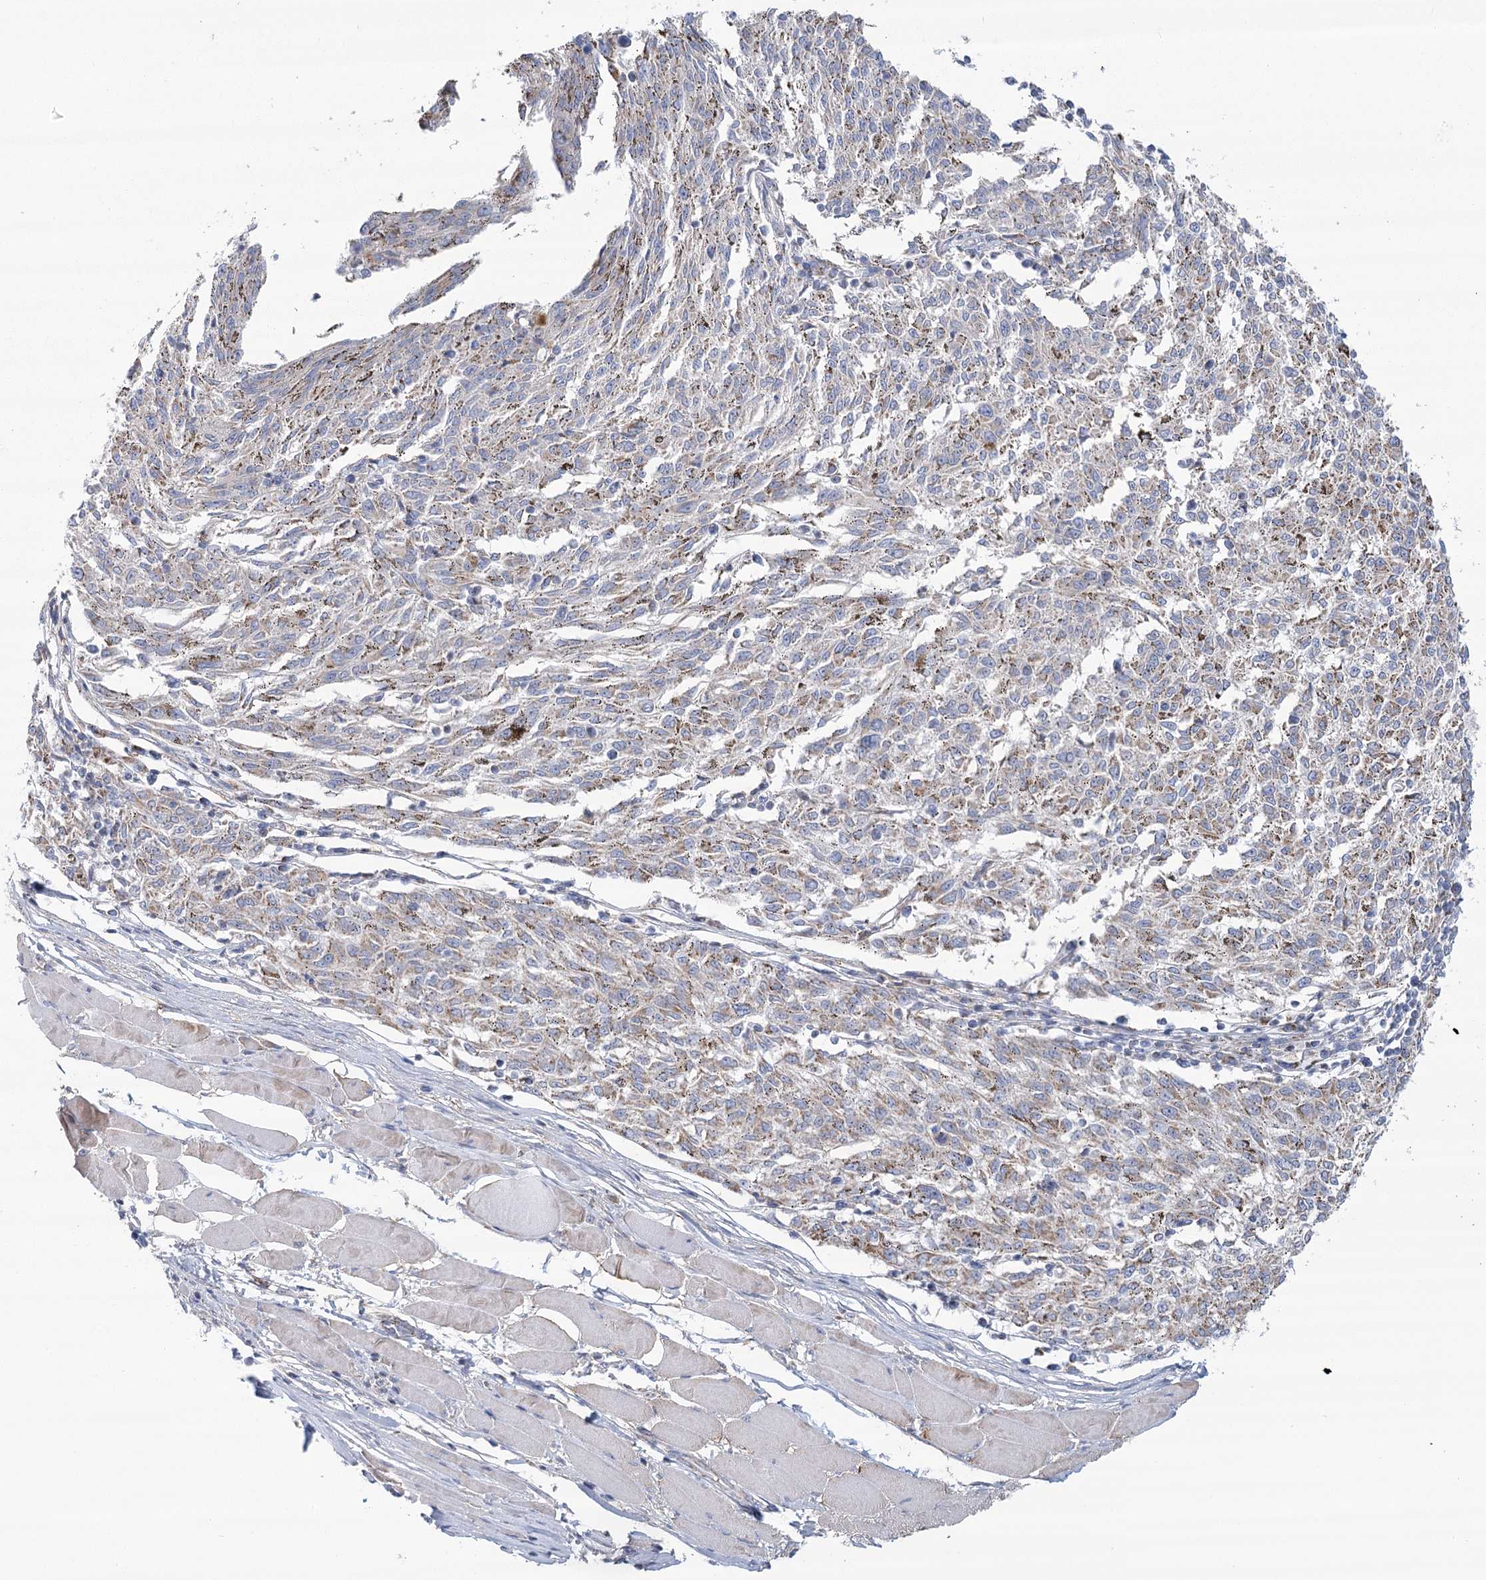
{"staining": {"intensity": "moderate", "quantity": "25%-75%", "location": "cytoplasmic/membranous"}, "tissue": "melanoma", "cell_type": "Tumor cells", "image_type": "cancer", "snomed": [{"axis": "morphology", "description": "Malignant melanoma, NOS"}, {"axis": "topography", "description": "Skin"}], "caption": "Protein expression analysis of human malignant melanoma reveals moderate cytoplasmic/membranous expression in about 25%-75% of tumor cells.", "gene": "SNX7", "patient": {"sex": "female", "age": 72}}